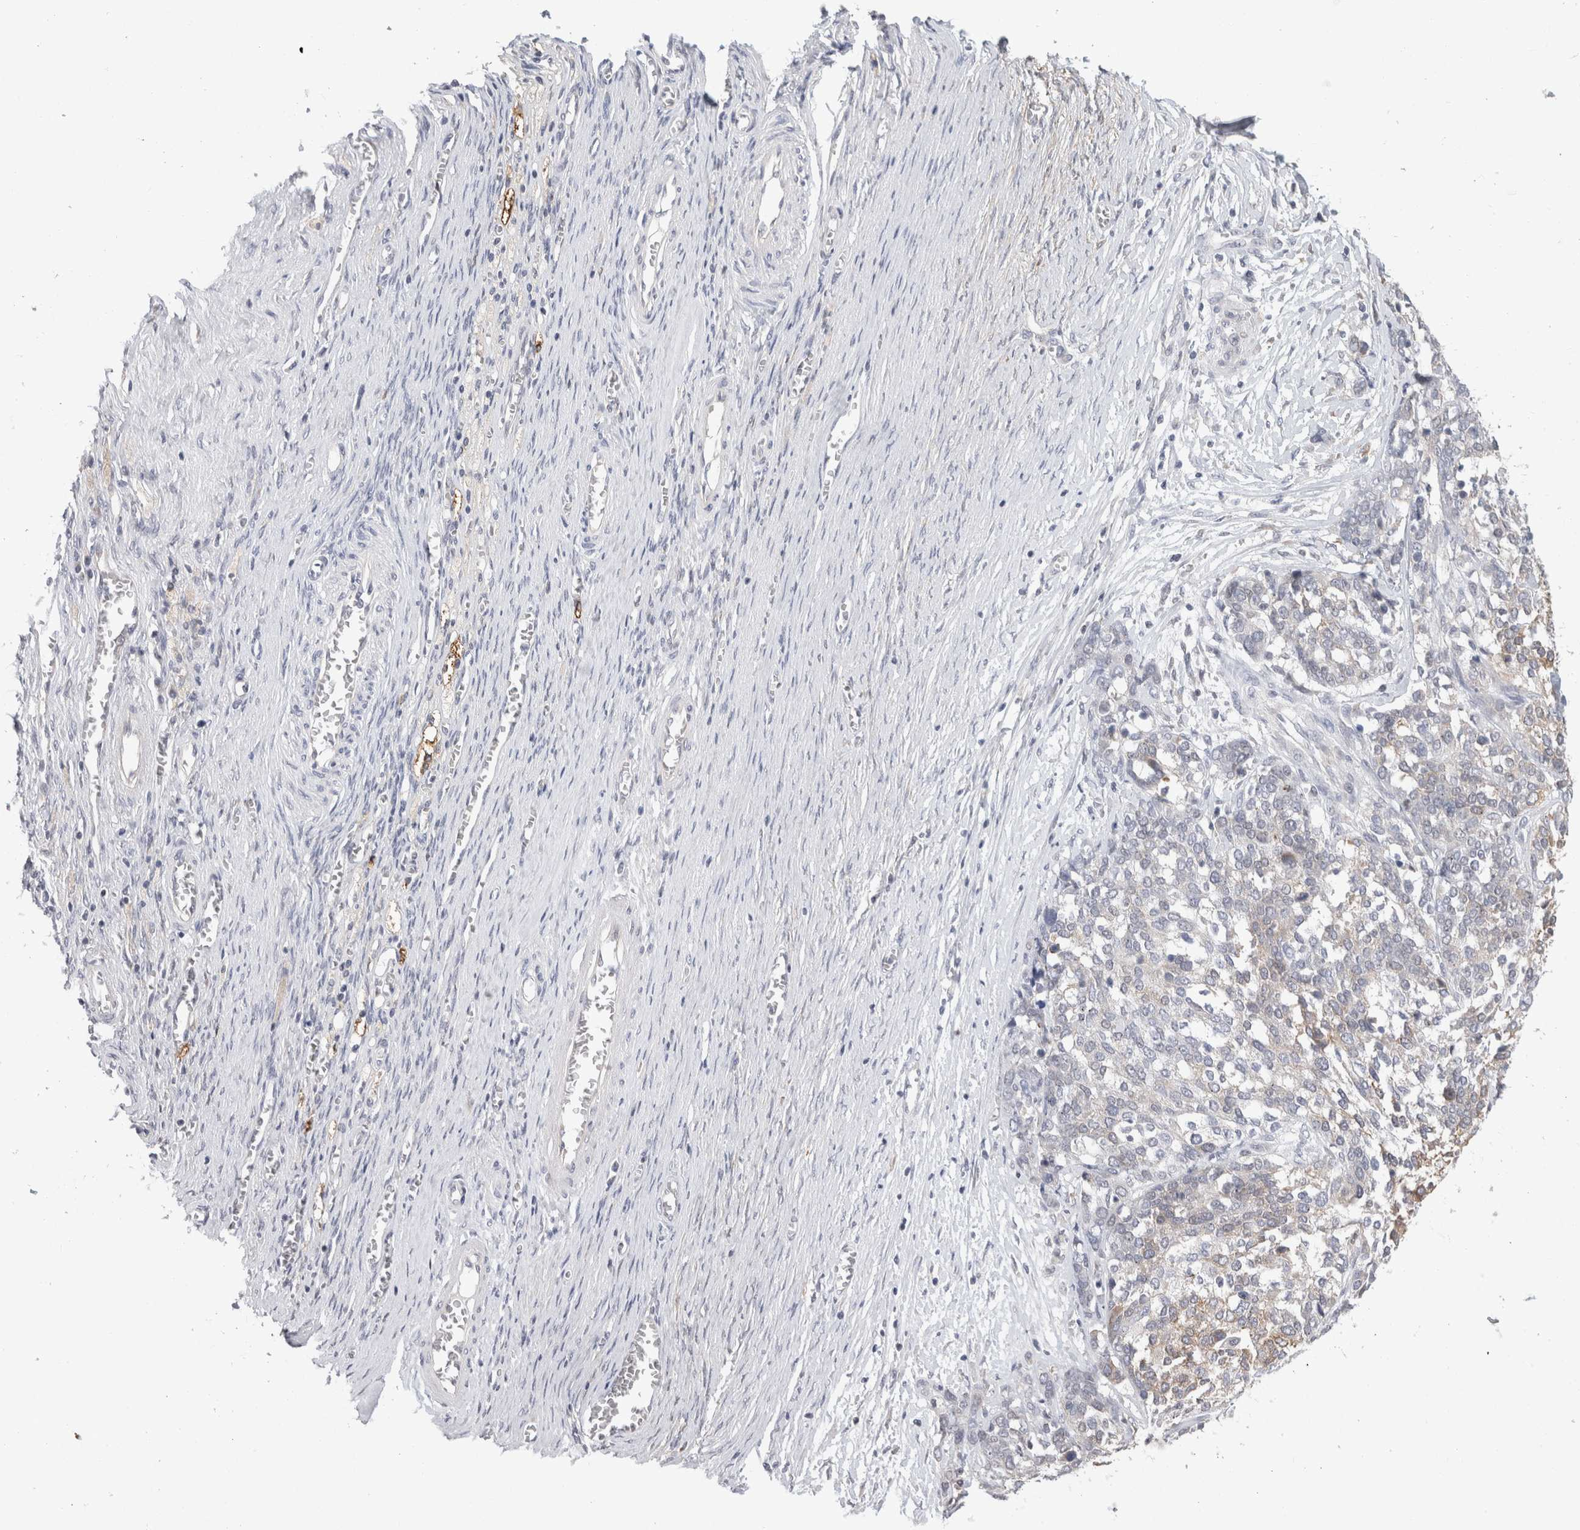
{"staining": {"intensity": "negative", "quantity": "none", "location": "none"}, "tissue": "ovarian cancer", "cell_type": "Tumor cells", "image_type": "cancer", "snomed": [{"axis": "morphology", "description": "Cystadenocarcinoma, serous, NOS"}, {"axis": "topography", "description": "Ovary"}], "caption": "There is no significant positivity in tumor cells of ovarian serous cystadenocarcinoma. The staining is performed using DAB brown chromogen with nuclei counter-stained in using hematoxylin.", "gene": "SYTL5", "patient": {"sex": "female", "age": 44}}